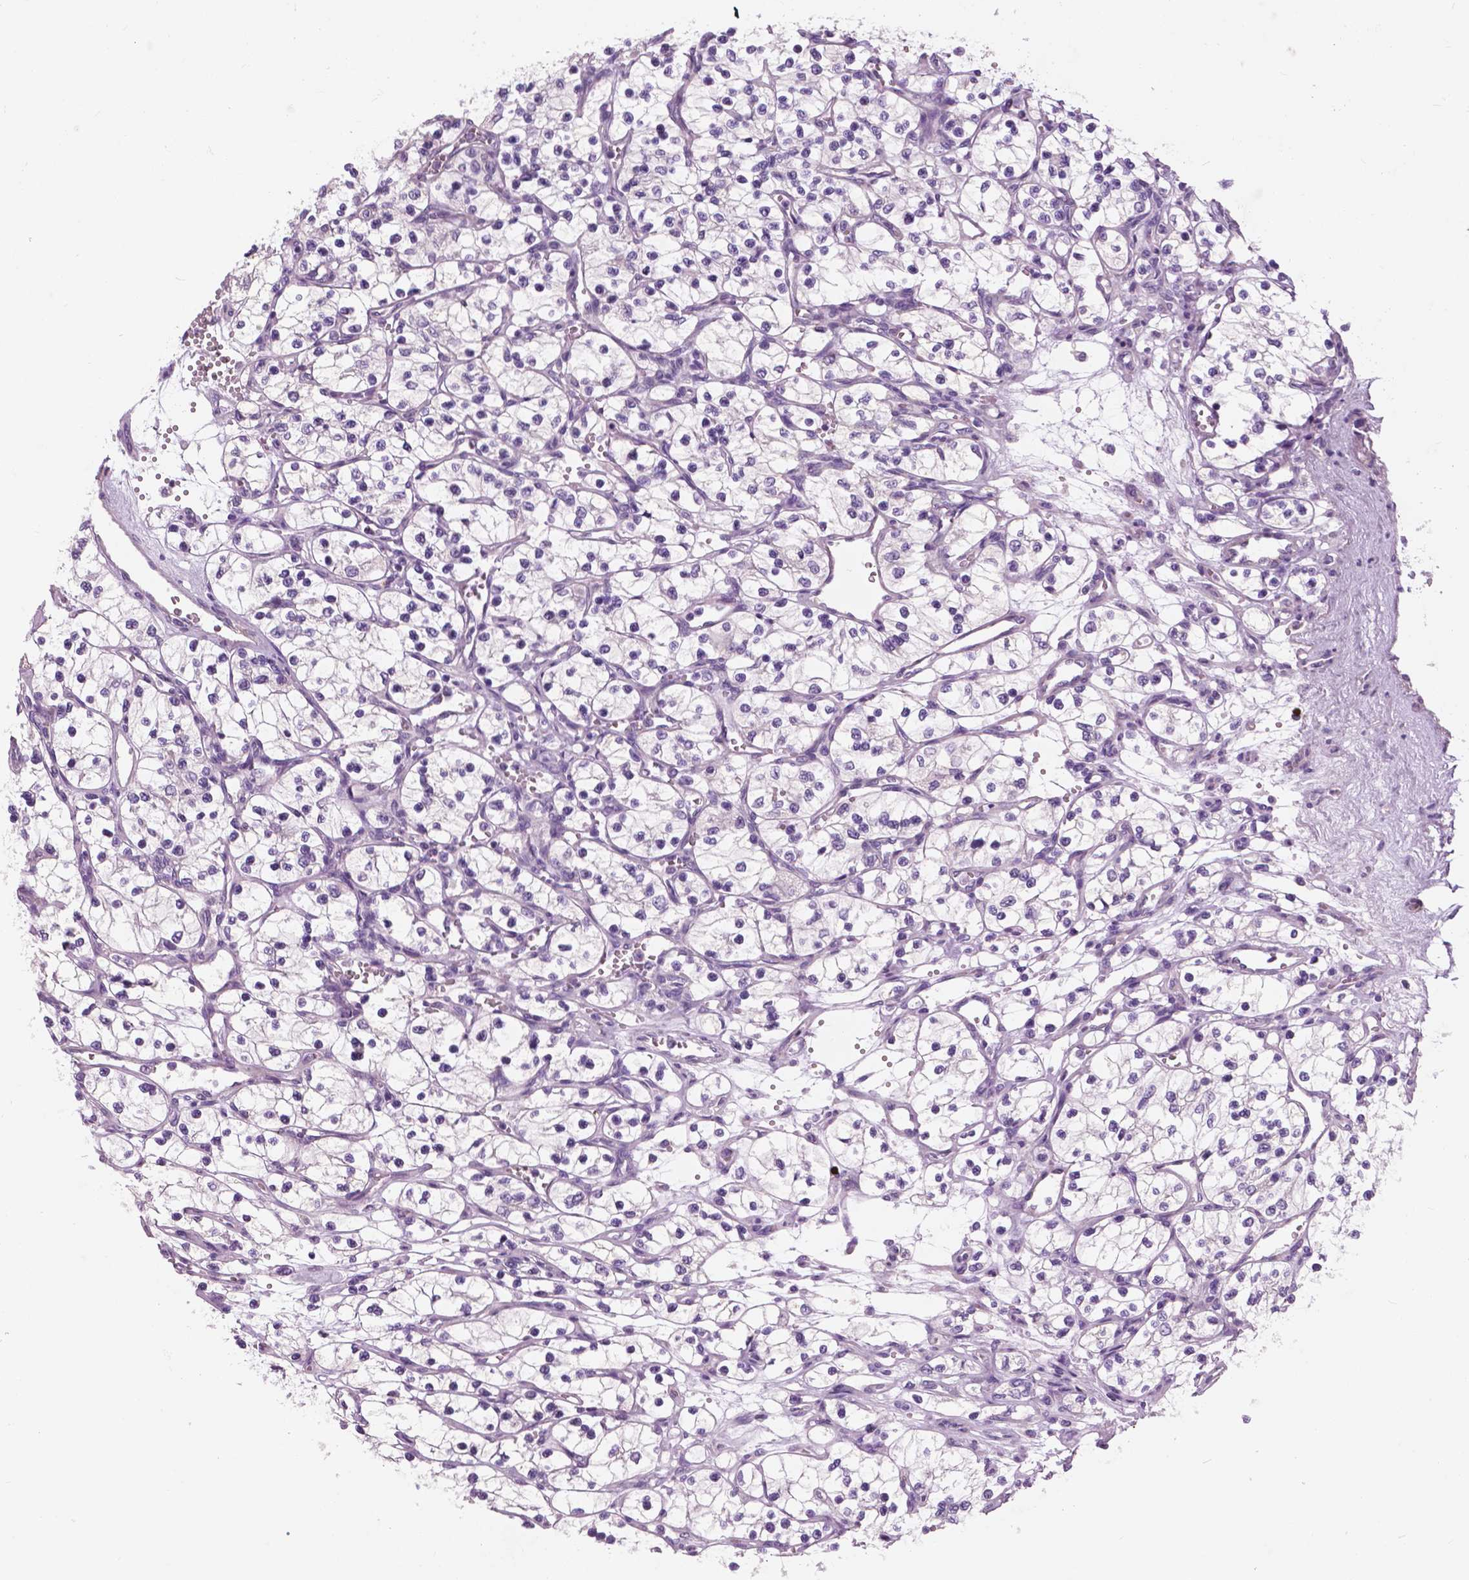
{"staining": {"intensity": "negative", "quantity": "none", "location": "none"}, "tissue": "renal cancer", "cell_type": "Tumor cells", "image_type": "cancer", "snomed": [{"axis": "morphology", "description": "Adenocarcinoma, NOS"}, {"axis": "topography", "description": "Kidney"}], "caption": "Immunohistochemistry micrograph of neoplastic tissue: renal cancer stained with DAB (3,3'-diaminobenzidine) displays no significant protein positivity in tumor cells.", "gene": "SERPINI1", "patient": {"sex": "female", "age": 69}}